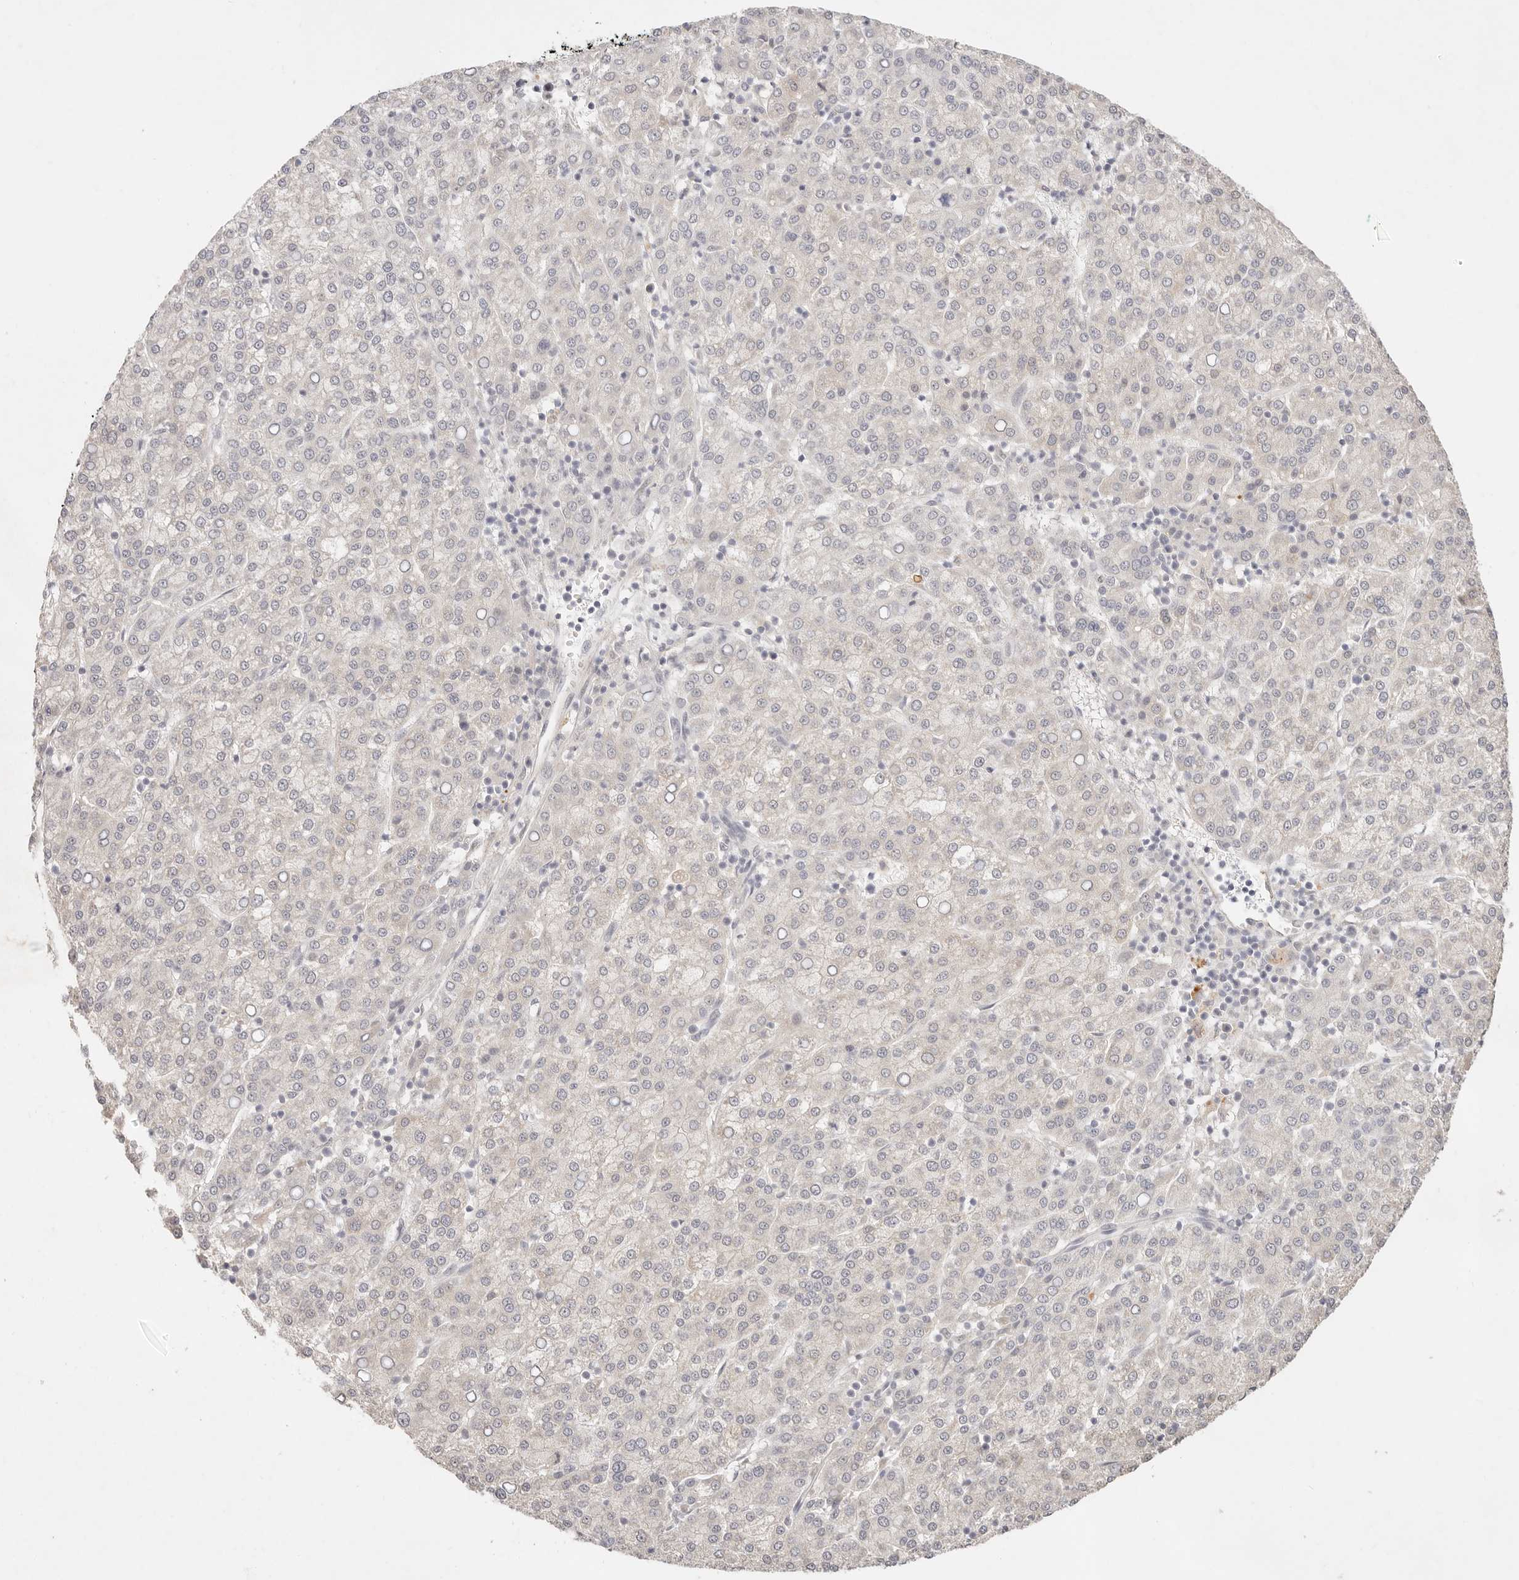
{"staining": {"intensity": "negative", "quantity": "none", "location": "none"}, "tissue": "liver cancer", "cell_type": "Tumor cells", "image_type": "cancer", "snomed": [{"axis": "morphology", "description": "Carcinoma, Hepatocellular, NOS"}, {"axis": "topography", "description": "Liver"}], "caption": "Immunohistochemical staining of human liver hepatocellular carcinoma reveals no significant staining in tumor cells.", "gene": "GPR156", "patient": {"sex": "female", "age": 58}}